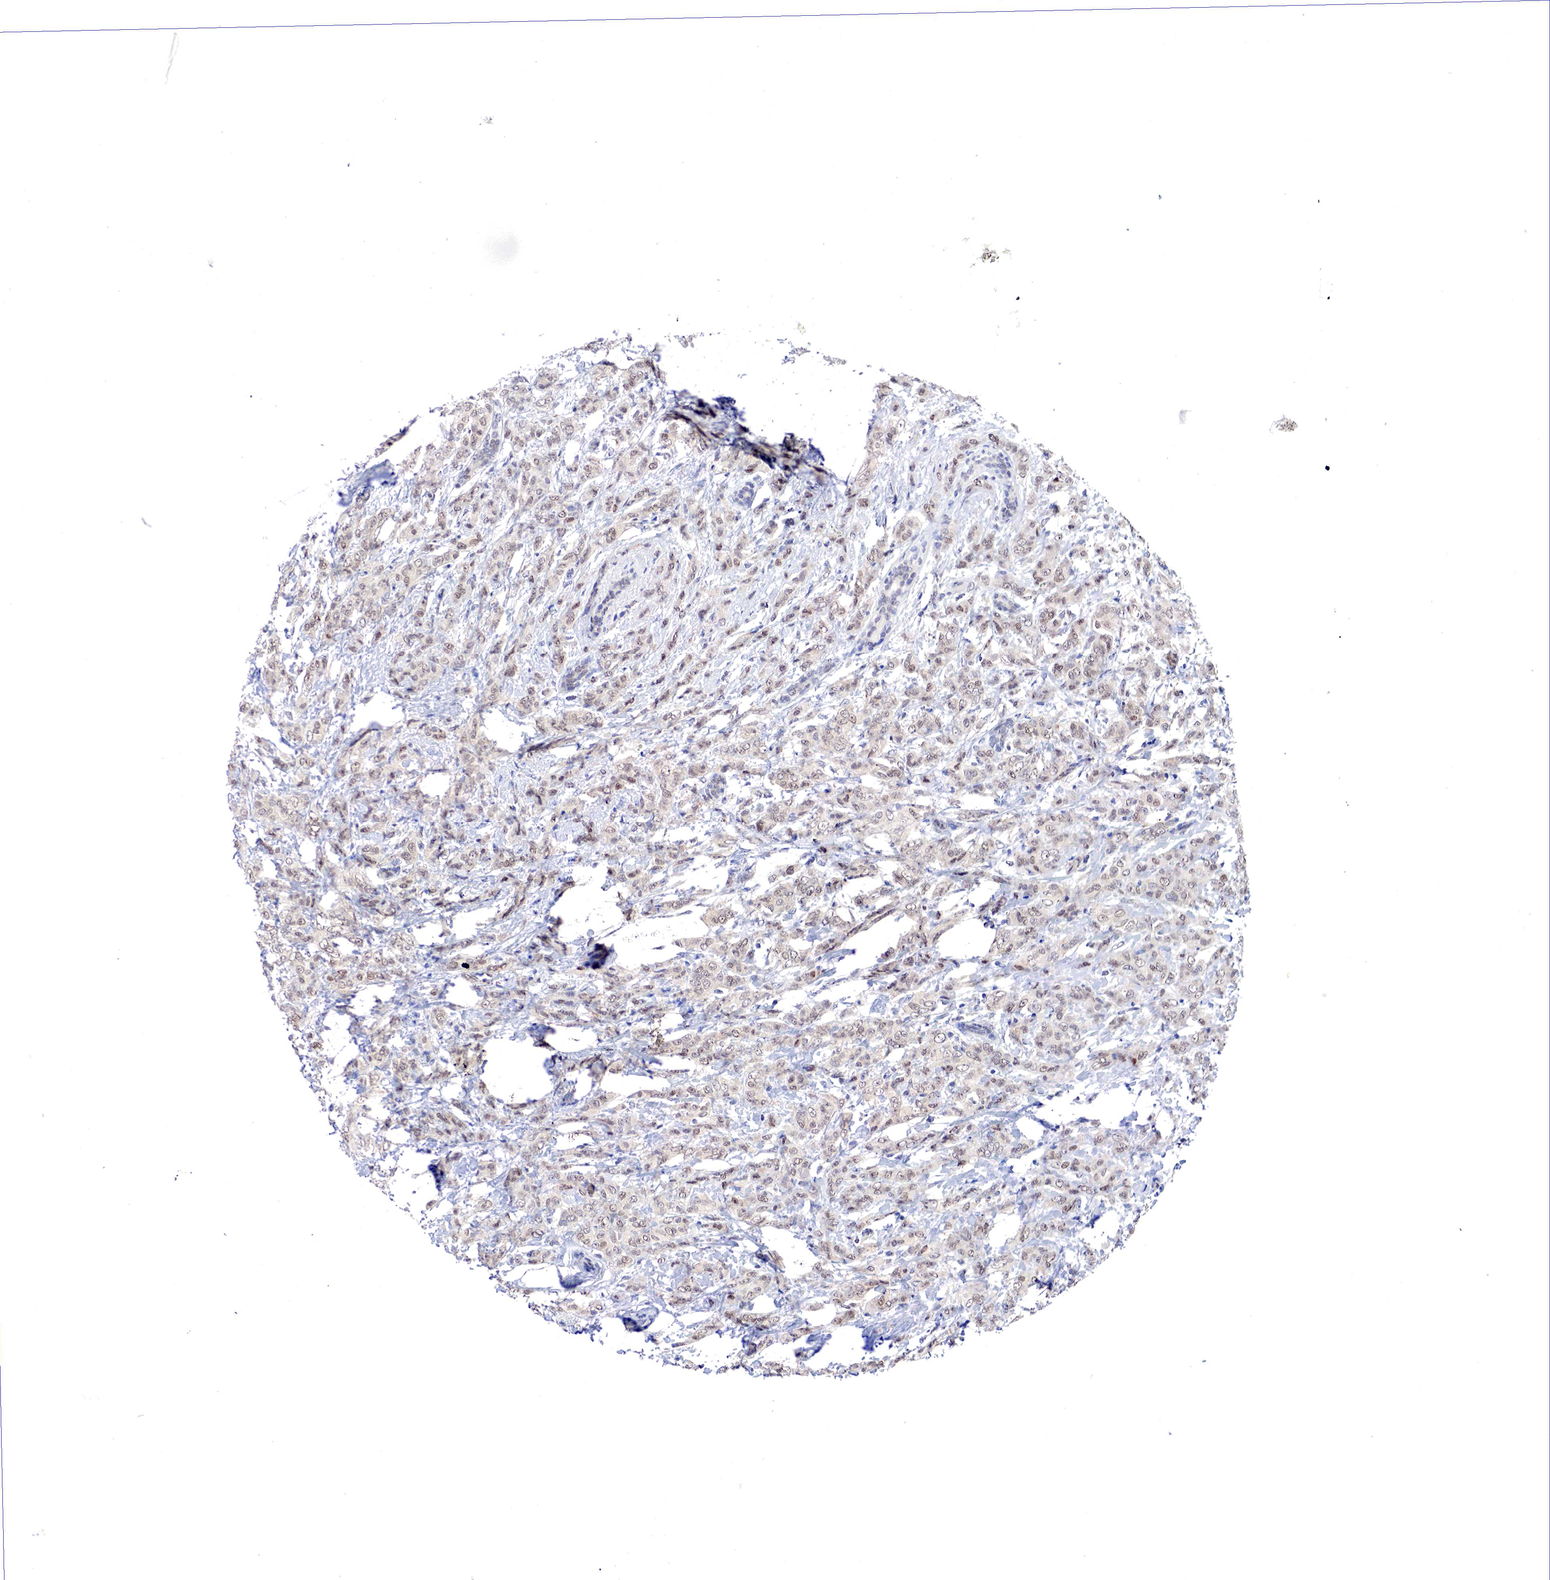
{"staining": {"intensity": "weak", "quantity": ">75%", "location": "cytoplasmic/membranous,nuclear"}, "tissue": "breast cancer", "cell_type": "Tumor cells", "image_type": "cancer", "snomed": [{"axis": "morphology", "description": "Duct carcinoma"}, {"axis": "topography", "description": "Breast"}], "caption": "A histopathology image of breast cancer stained for a protein exhibits weak cytoplasmic/membranous and nuclear brown staining in tumor cells. (DAB IHC, brown staining for protein, blue staining for nuclei).", "gene": "PABIR2", "patient": {"sex": "female", "age": 53}}